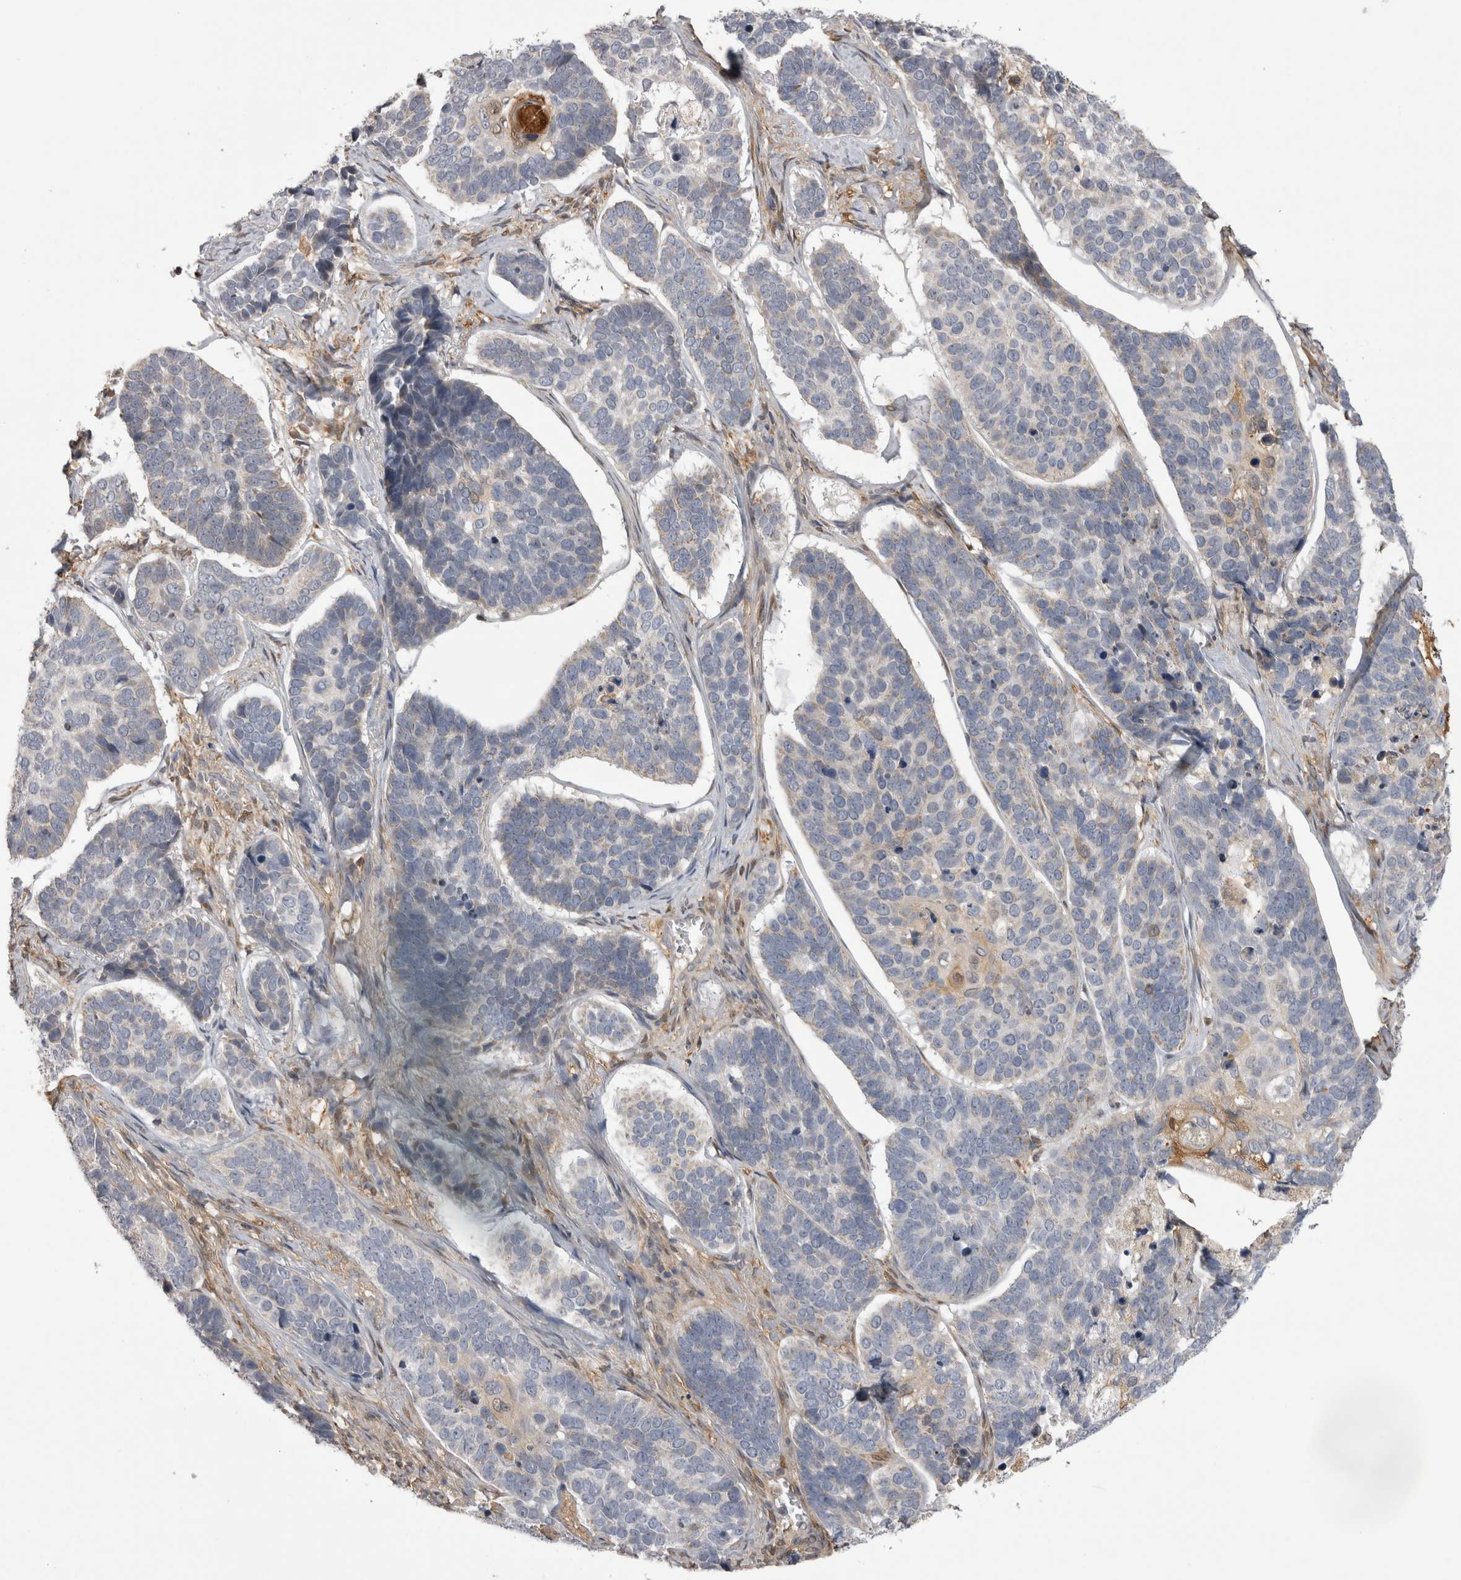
{"staining": {"intensity": "negative", "quantity": "none", "location": "none"}, "tissue": "skin cancer", "cell_type": "Tumor cells", "image_type": "cancer", "snomed": [{"axis": "morphology", "description": "Basal cell carcinoma"}, {"axis": "topography", "description": "Skin"}], "caption": "This is a micrograph of immunohistochemistry (IHC) staining of basal cell carcinoma (skin), which shows no staining in tumor cells.", "gene": "CHIC2", "patient": {"sex": "male", "age": 62}}